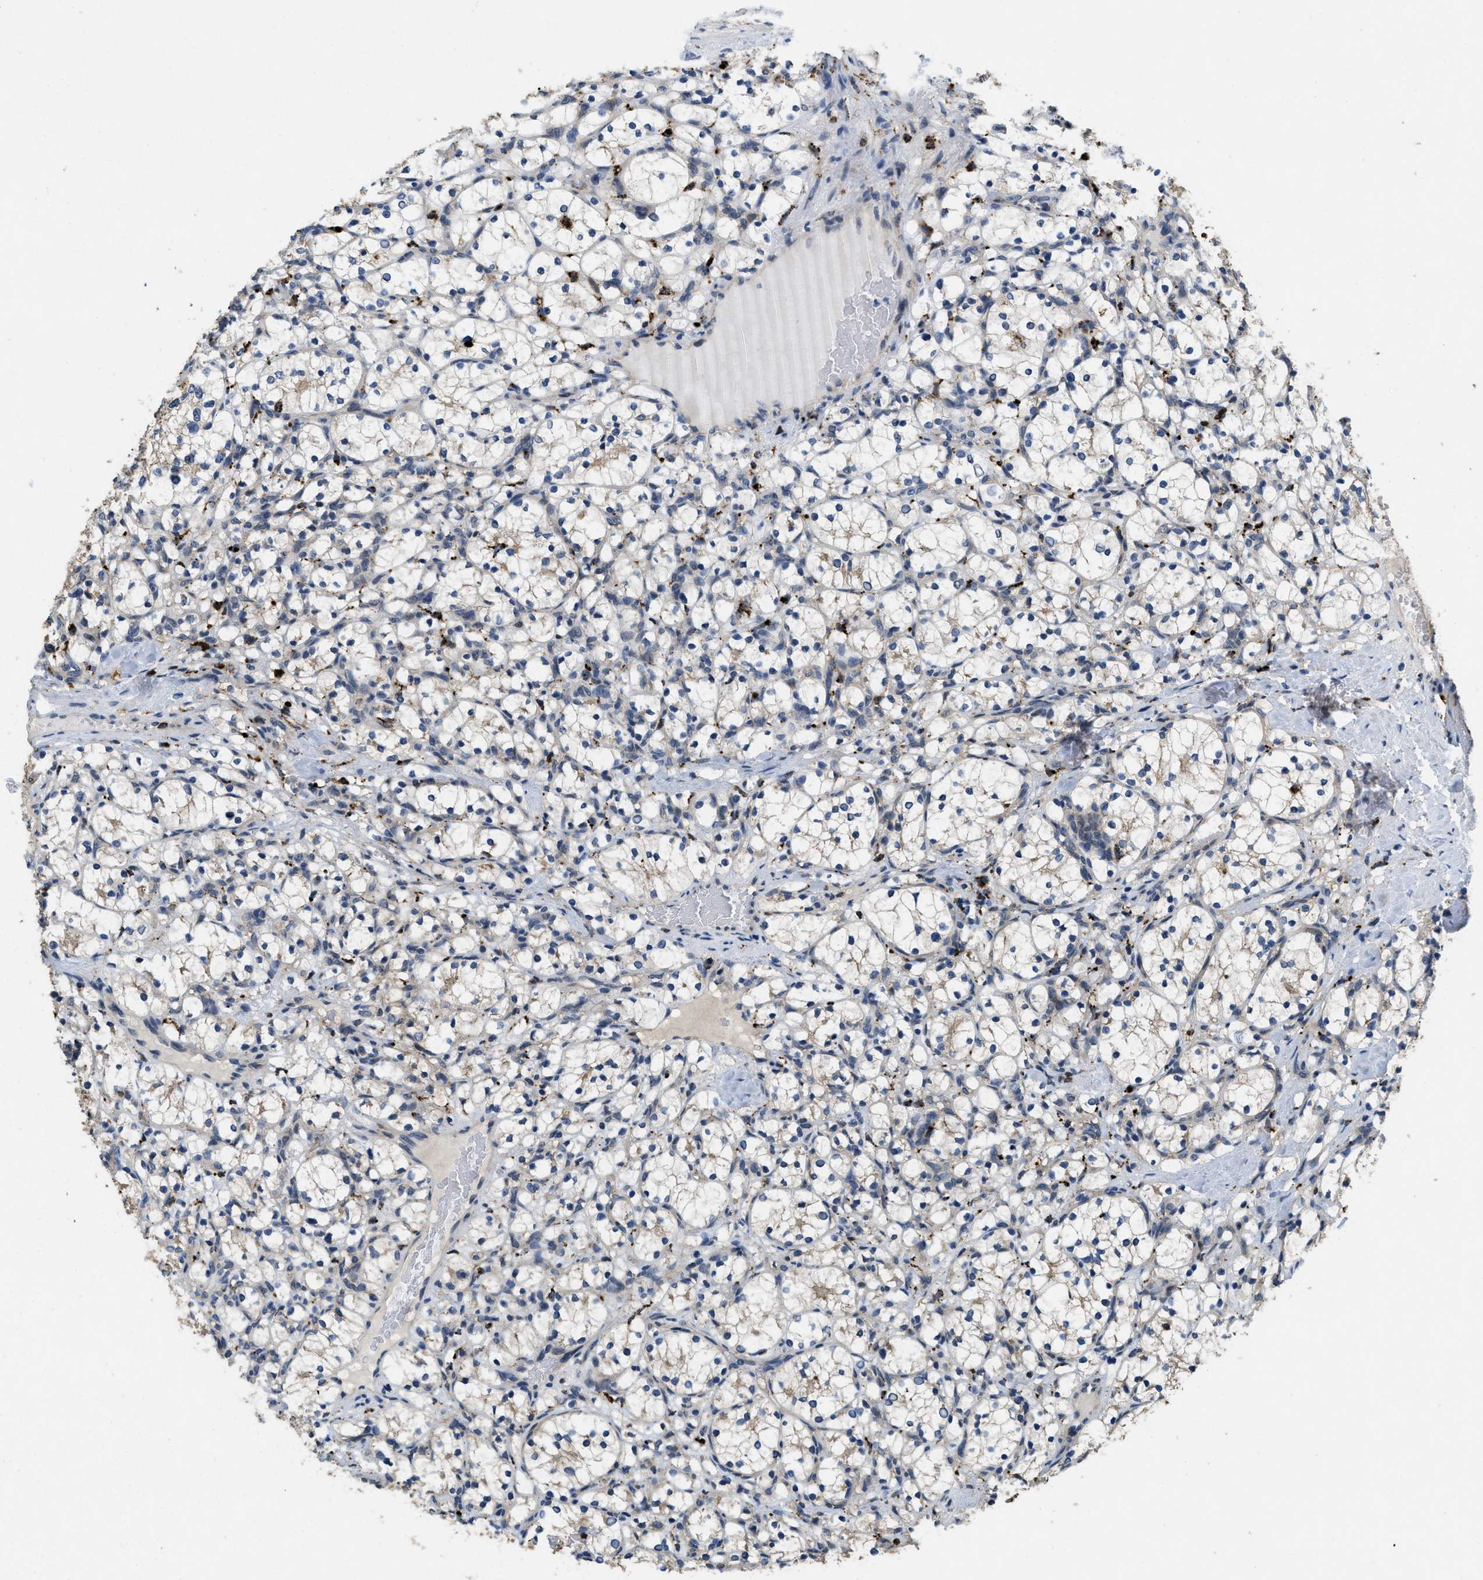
{"staining": {"intensity": "negative", "quantity": "none", "location": "none"}, "tissue": "renal cancer", "cell_type": "Tumor cells", "image_type": "cancer", "snomed": [{"axis": "morphology", "description": "Adenocarcinoma, NOS"}, {"axis": "topography", "description": "Kidney"}], "caption": "Histopathology image shows no significant protein positivity in tumor cells of adenocarcinoma (renal).", "gene": "BMPR2", "patient": {"sex": "female", "age": 69}}